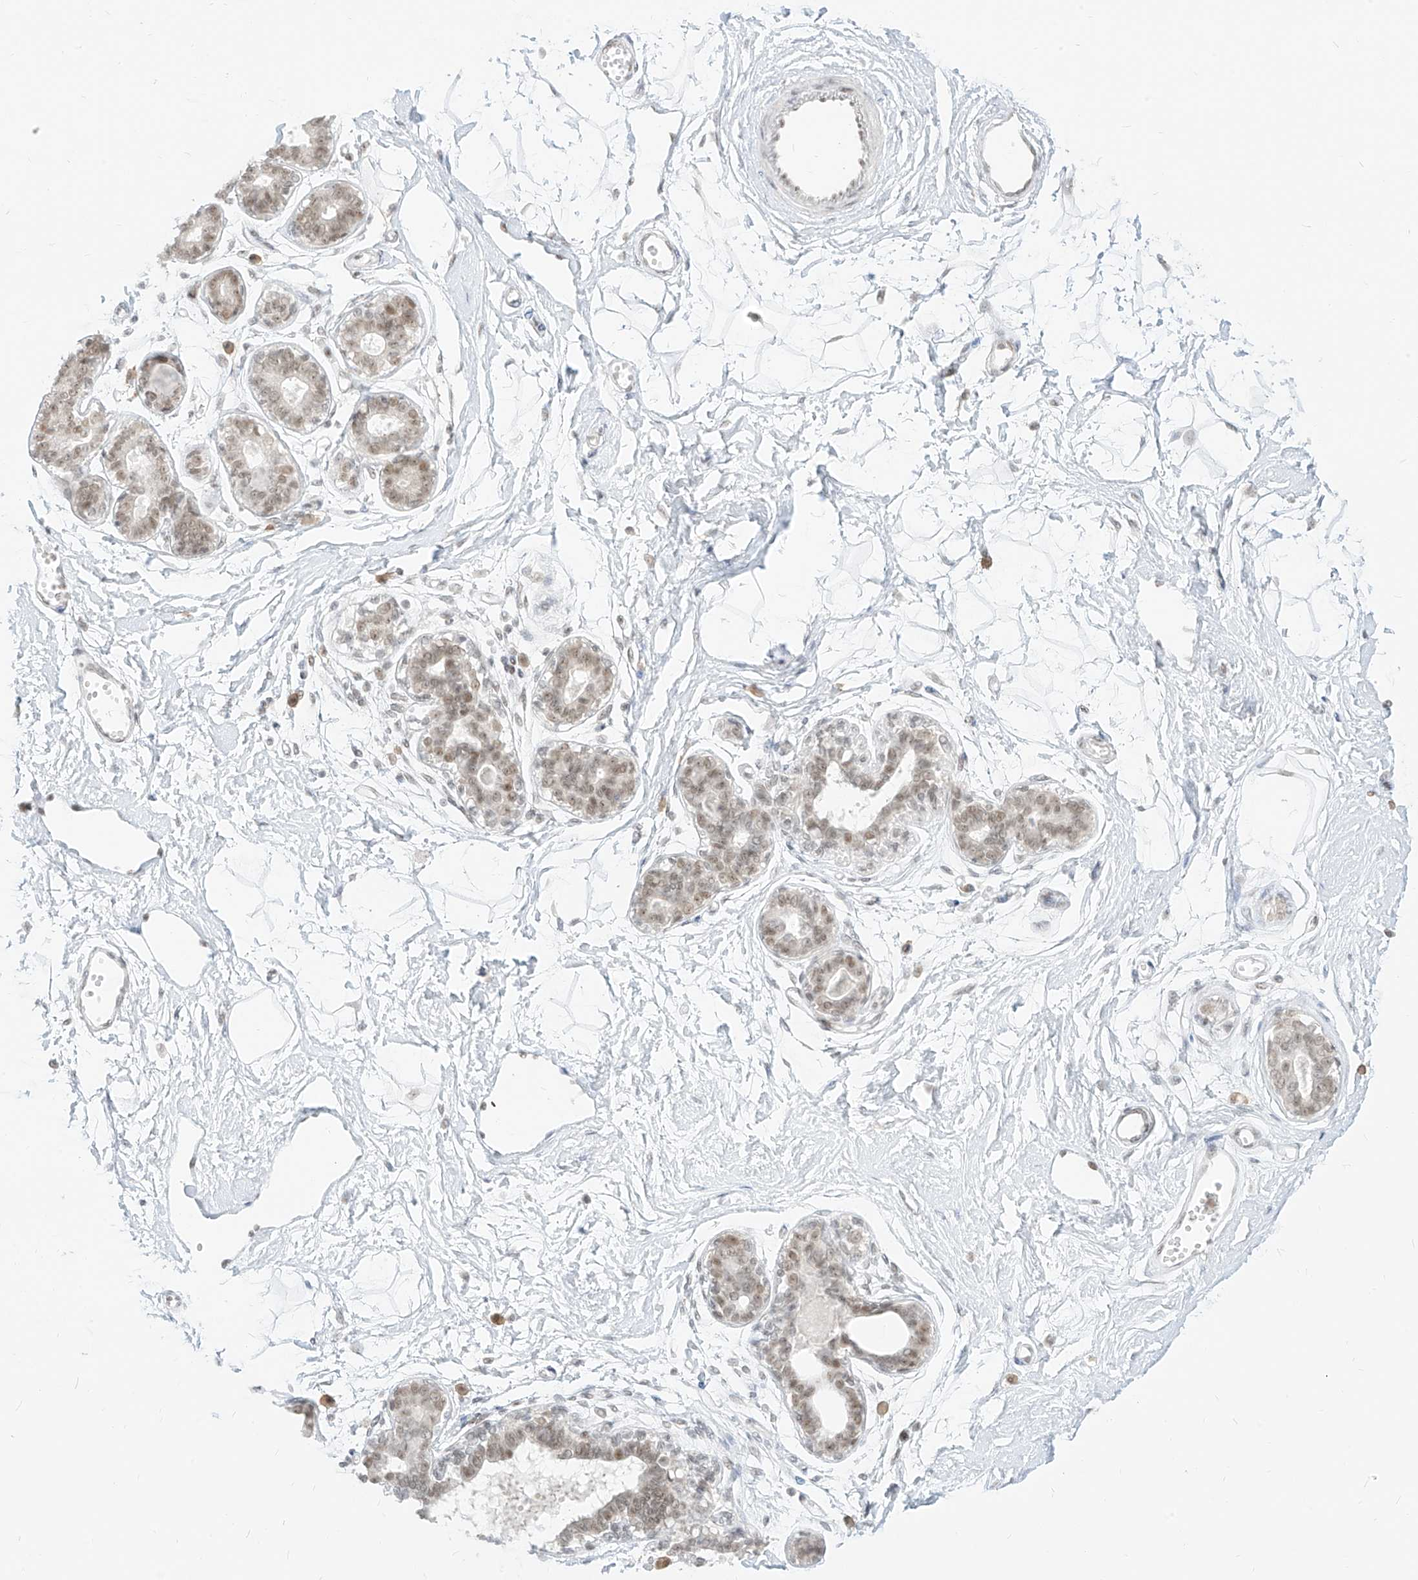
{"staining": {"intensity": "weak", "quantity": "<25%", "location": "nuclear"}, "tissue": "breast", "cell_type": "Adipocytes", "image_type": "normal", "snomed": [{"axis": "morphology", "description": "Normal tissue, NOS"}, {"axis": "topography", "description": "Breast"}], "caption": "Breast stained for a protein using IHC reveals no expression adipocytes.", "gene": "SUPT5H", "patient": {"sex": "female", "age": 45}}